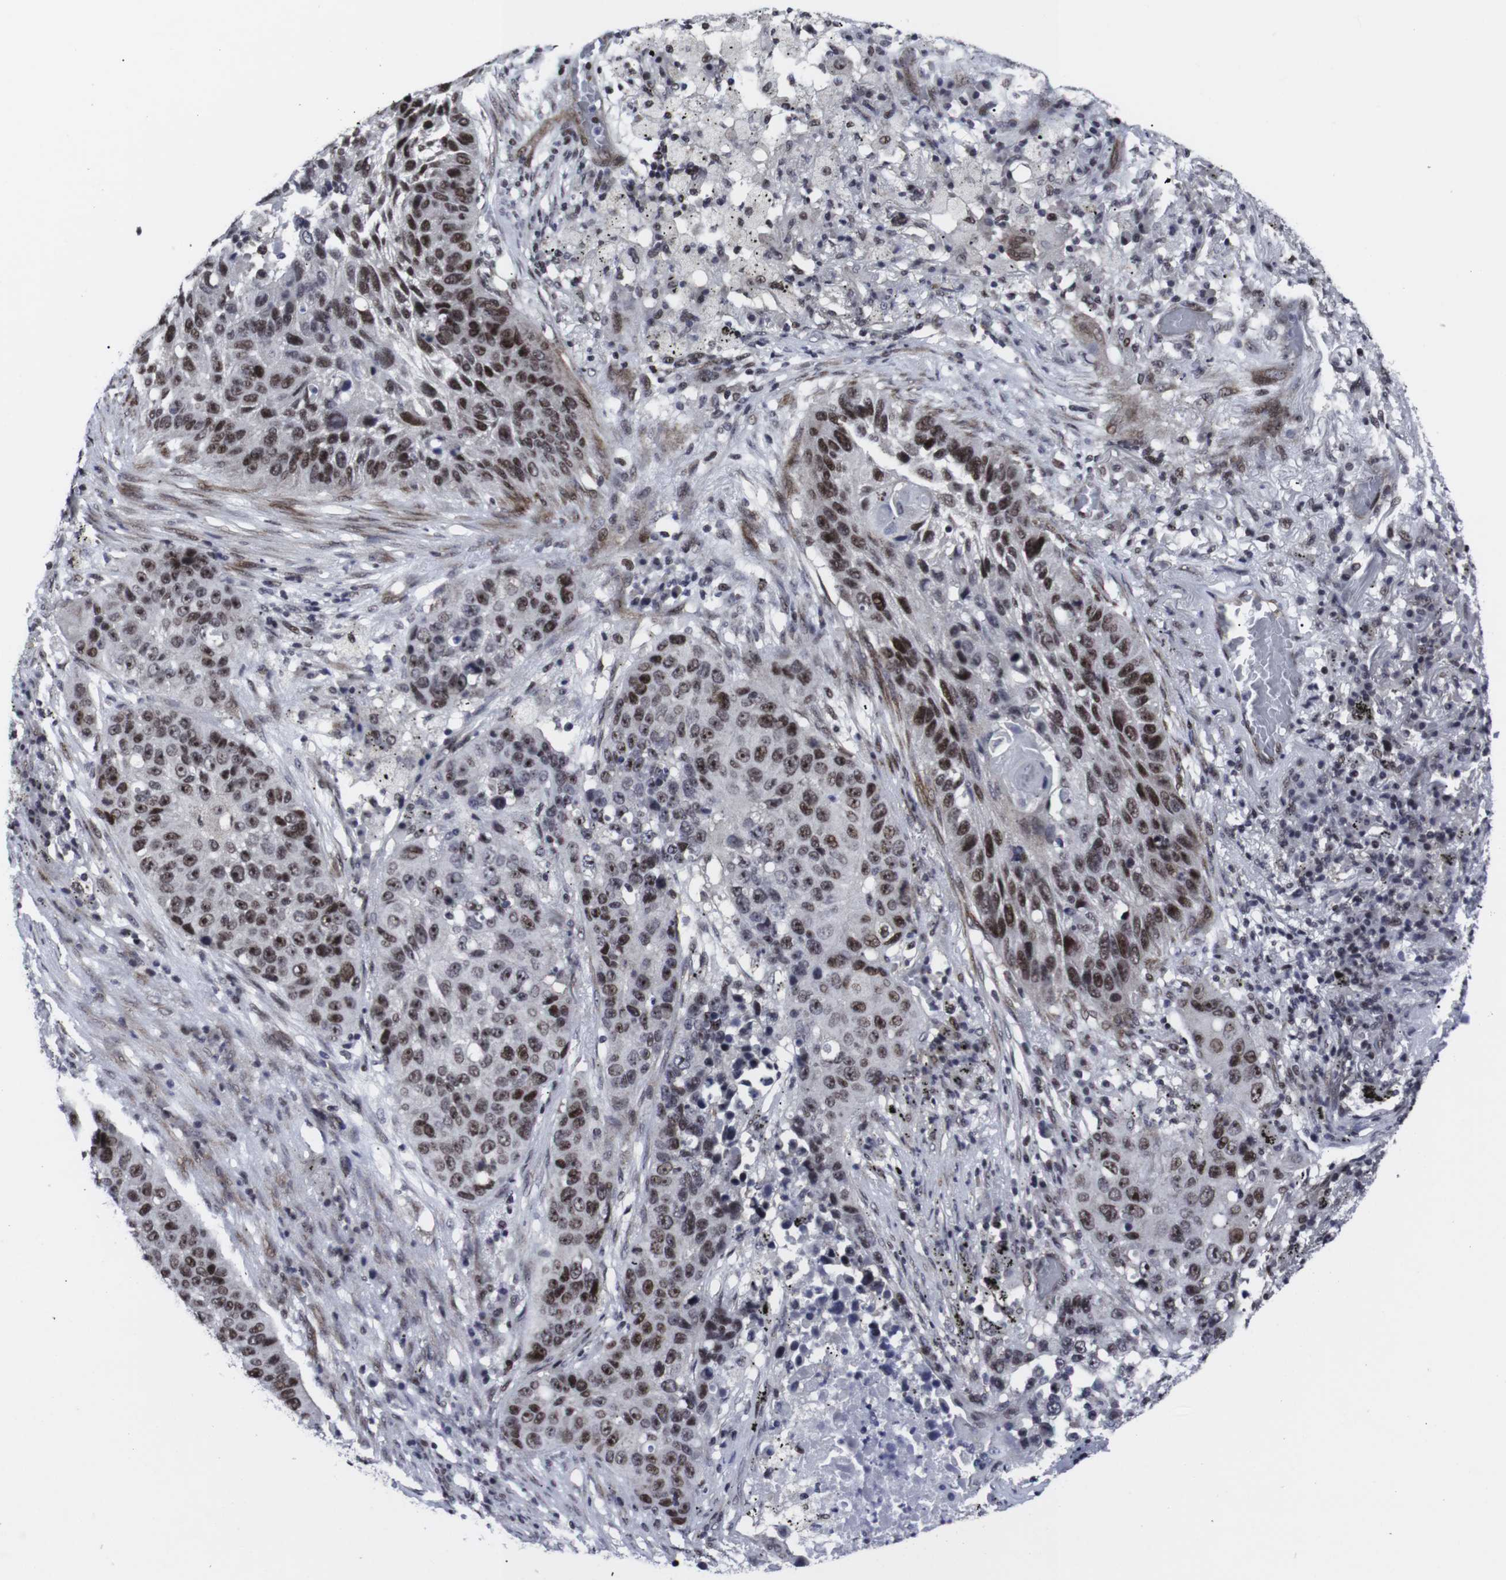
{"staining": {"intensity": "strong", "quantity": ">75%", "location": "nuclear"}, "tissue": "lung cancer", "cell_type": "Tumor cells", "image_type": "cancer", "snomed": [{"axis": "morphology", "description": "Squamous cell carcinoma, NOS"}, {"axis": "topography", "description": "Lung"}], "caption": "Lung squamous cell carcinoma was stained to show a protein in brown. There is high levels of strong nuclear staining in approximately >75% of tumor cells.", "gene": "MLH1", "patient": {"sex": "male", "age": 57}}